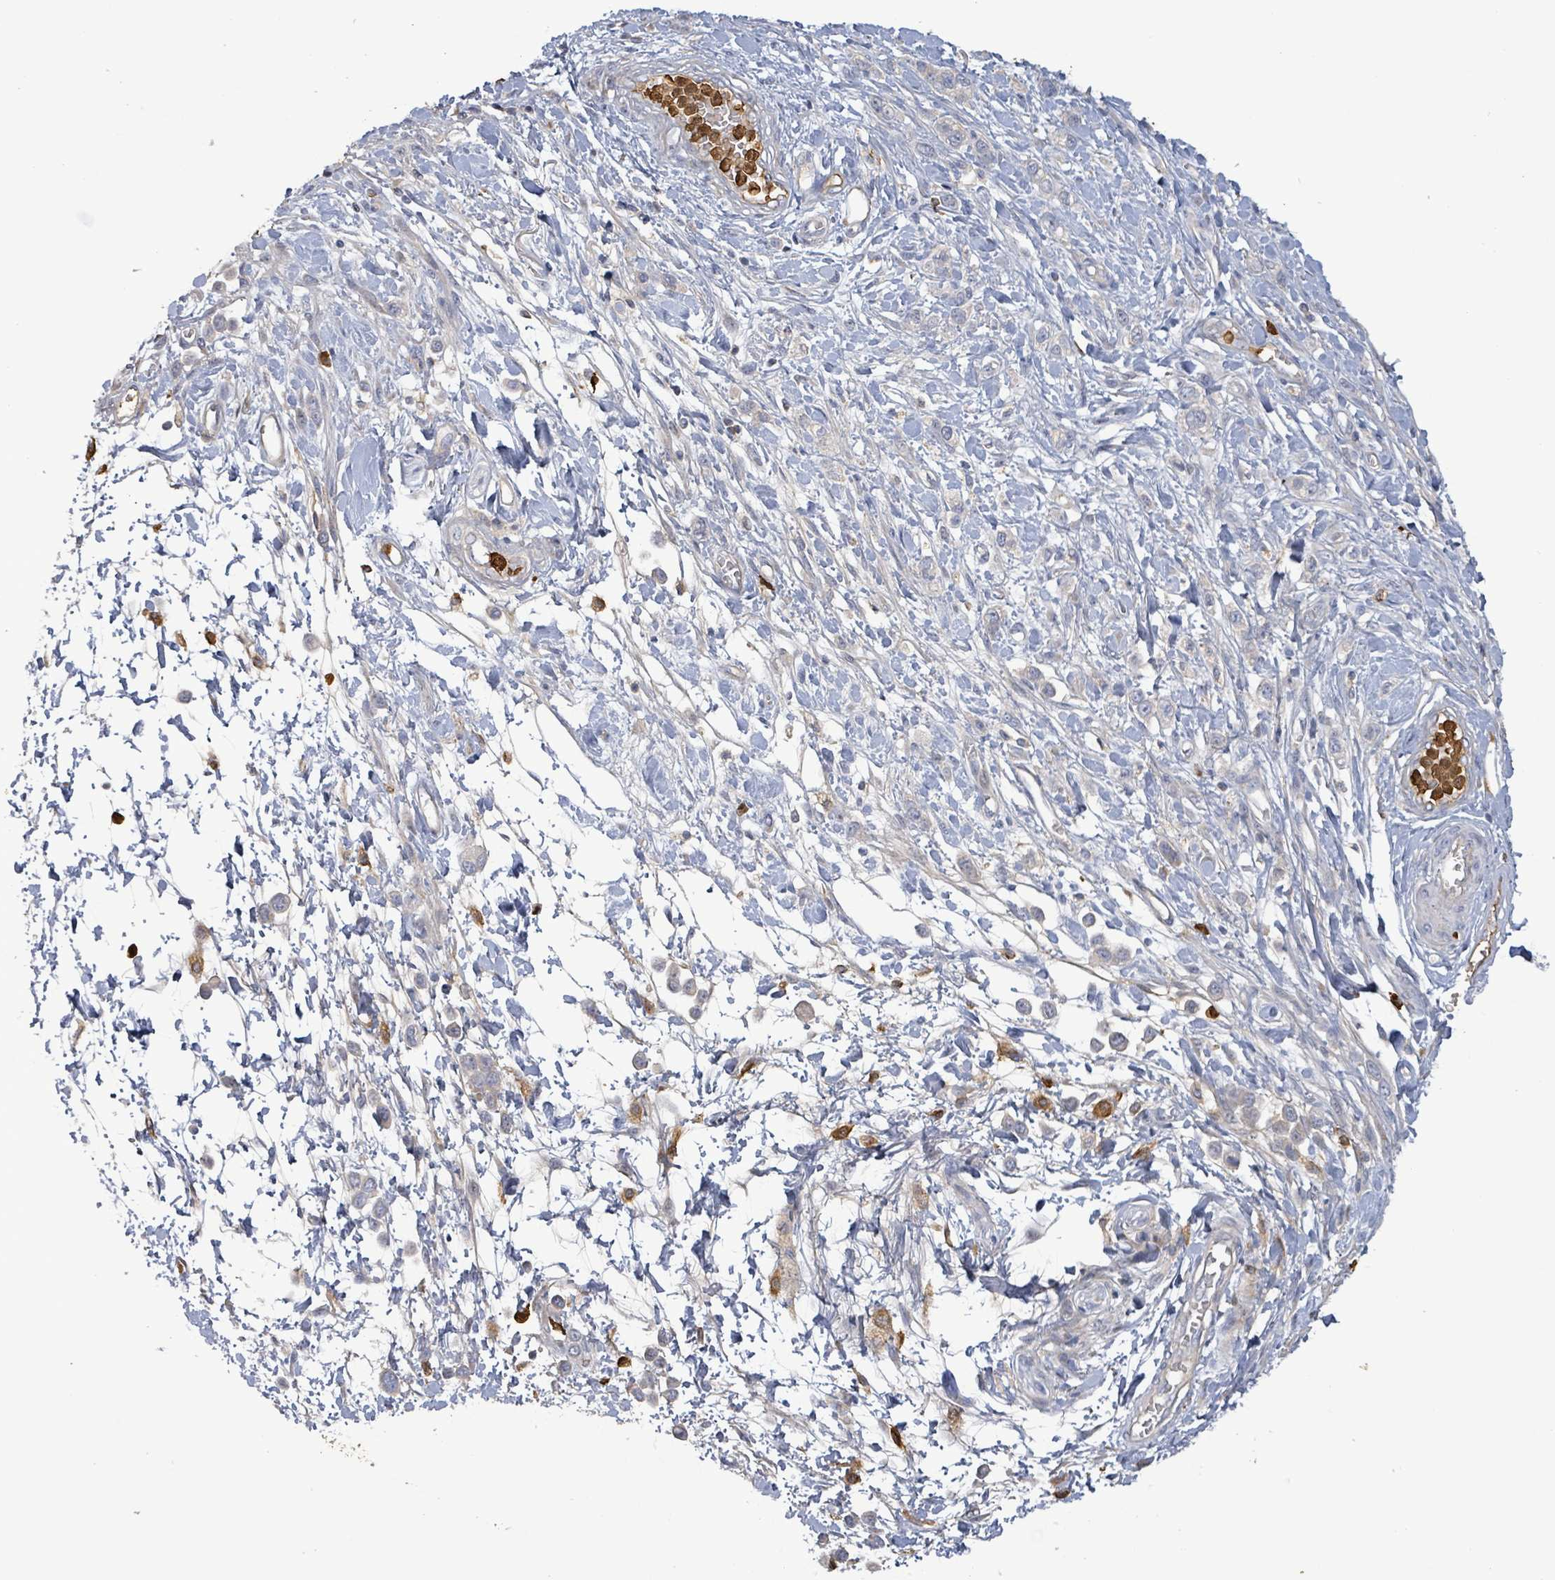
{"staining": {"intensity": "negative", "quantity": "none", "location": "none"}, "tissue": "stomach cancer", "cell_type": "Tumor cells", "image_type": "cancer", "snomed": [{"axis": "morphology", "description": "Adenocarcinoma, NOS"}, {"axis": "topography", "description": "Stomach"}], "caption": "The histopathology image exhibits no staining of tumor cells in stomach adenocarcinoma. (DAB IHC, high magnification).", "gene": "FAM210A", "patient": {"sex": "female", "age": 65}}